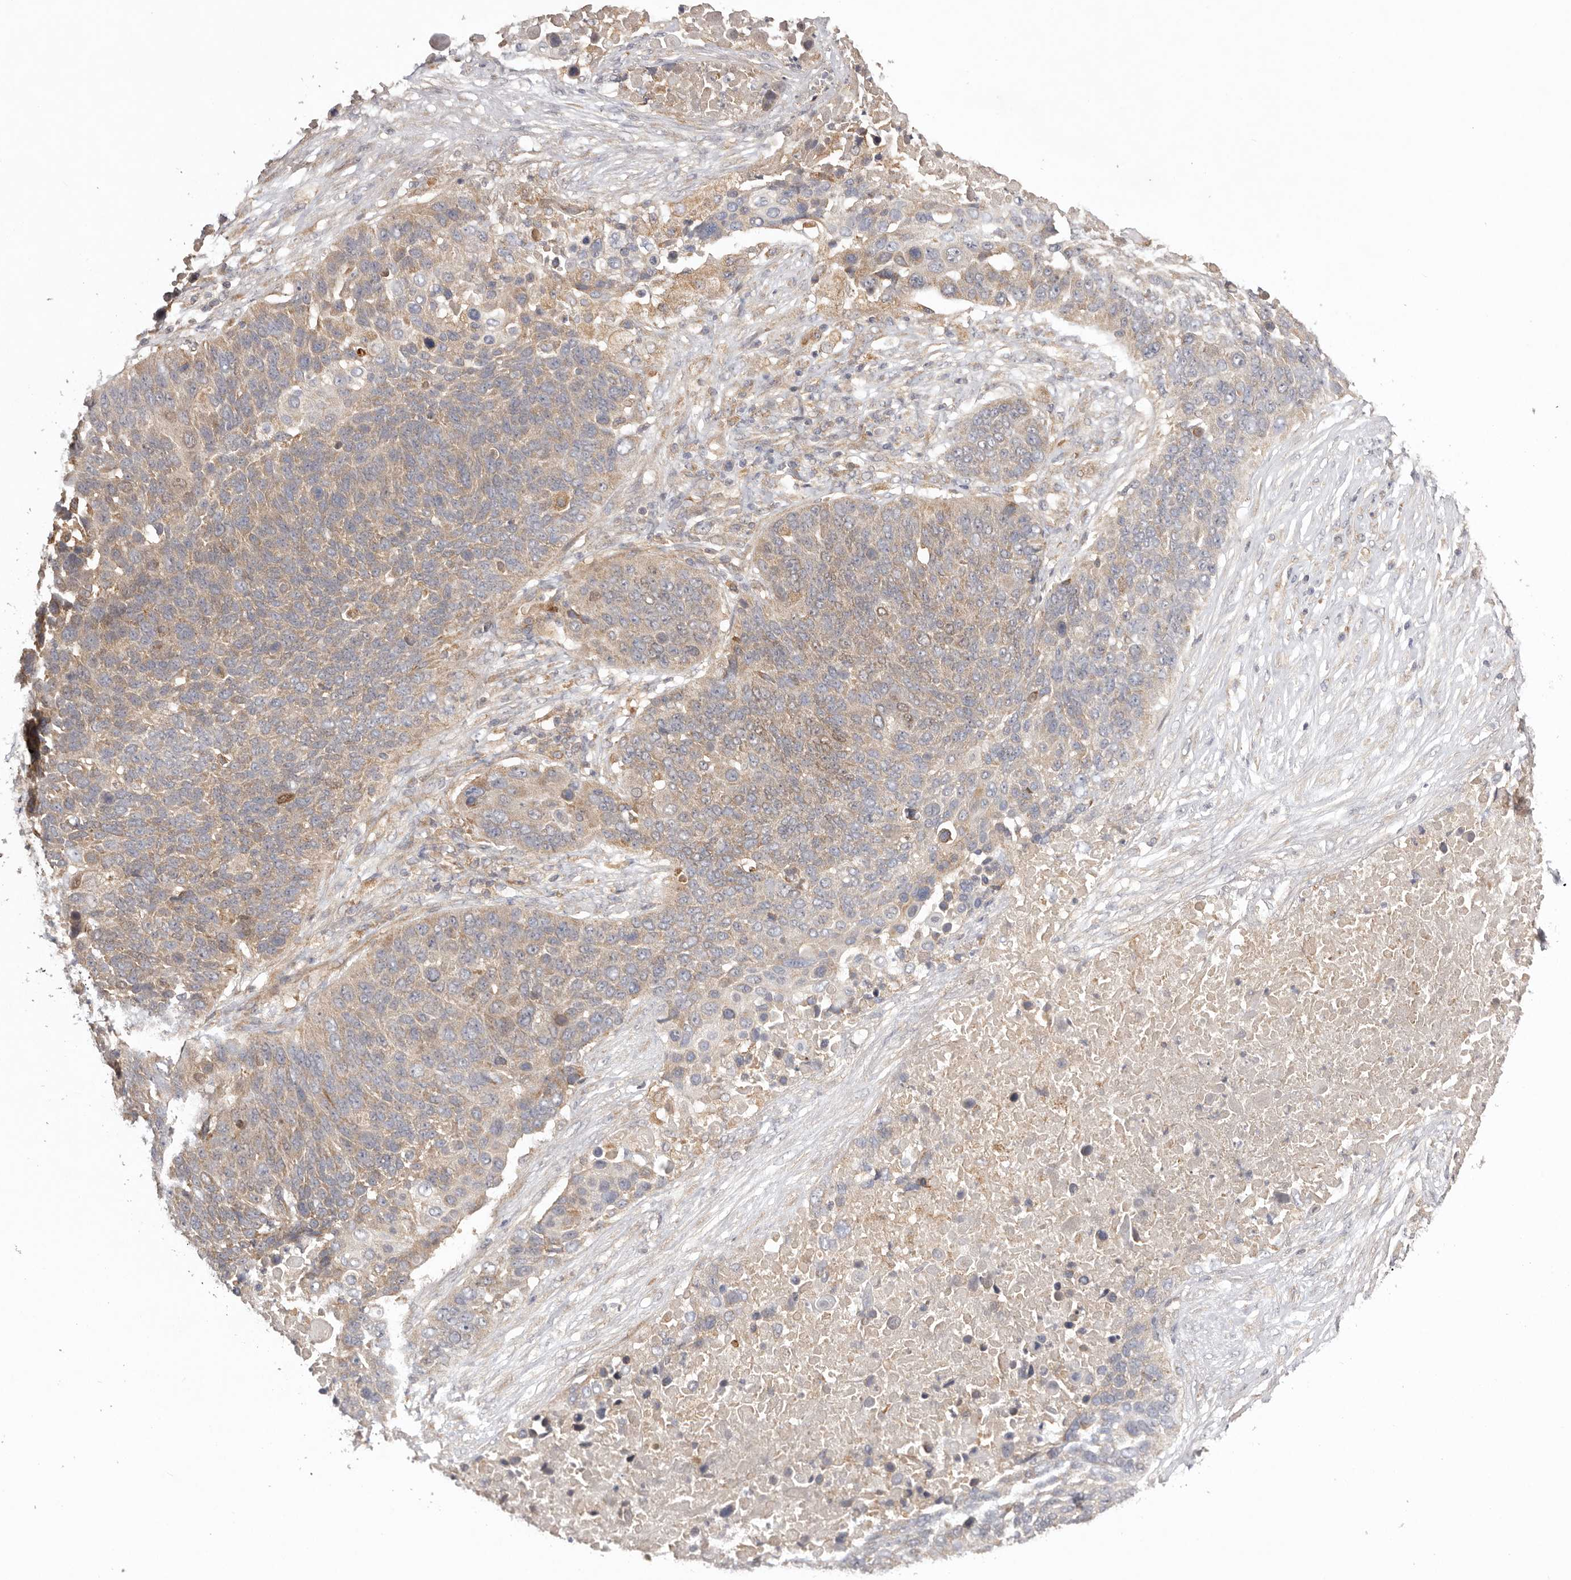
{"staining": {"intensity": "weak", "quantity": "25%-75%", "location": "cytoplasmic/membranous"}, "tissue": "lung cancer", "cell_type": "Tumor cells", "image_type": "cancer", "snomed": [{"axis": "morphology", "description": "Squamous cell carcinoma, NOS"}, {"axis": "topography", "description": "Lung"}], "caption": "The micrograph exhibits a brown stain indicating the presence of a protein in the cytoplasmic/membranous of tumor cells in lung squamous cell carcinoma.", "gene": "UBR2", "patient": {"sex": "male", "age": 66}}